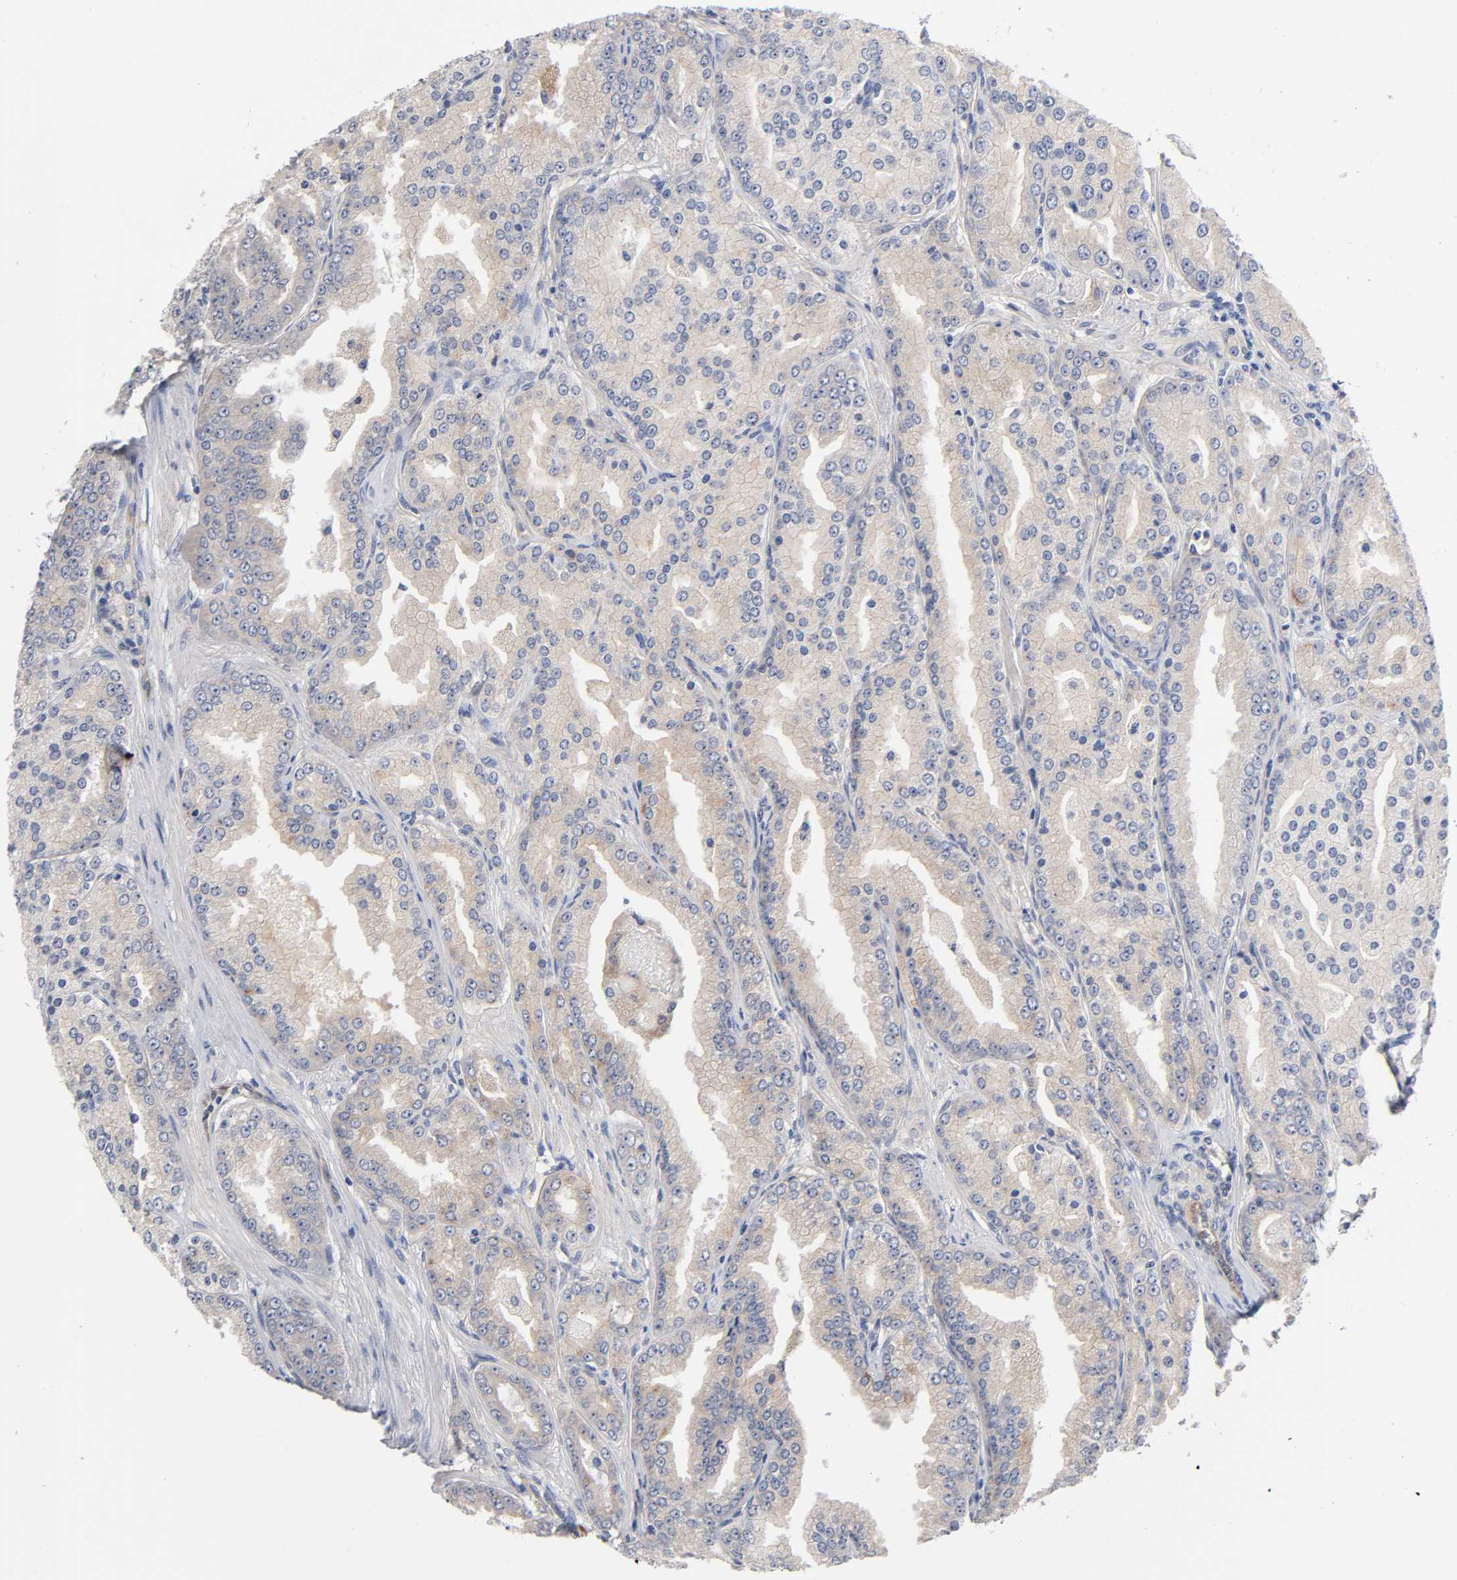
{"staining": {"intensity": "weak", "quantity": "25%-75%", "location": "cytoplasmic/membranous"}, "tissue": "prostate cancer", "cell_type": "Tumor cells", "image_type": "cancer", "snomed": [{"axis": "morphology", "description": "Adenocarcinoma, High grade"}, {"axis": "topography", "description": "Prostate"}], "caption": "Approximately 25%-75% of tumor cells in human prostate cancer show weak cytoplasmic/membranous protein positivity as visualized by brown immunohistochemical staining.", "gene": "RAB13", "patient": {"sex": "male", "age": 61}}